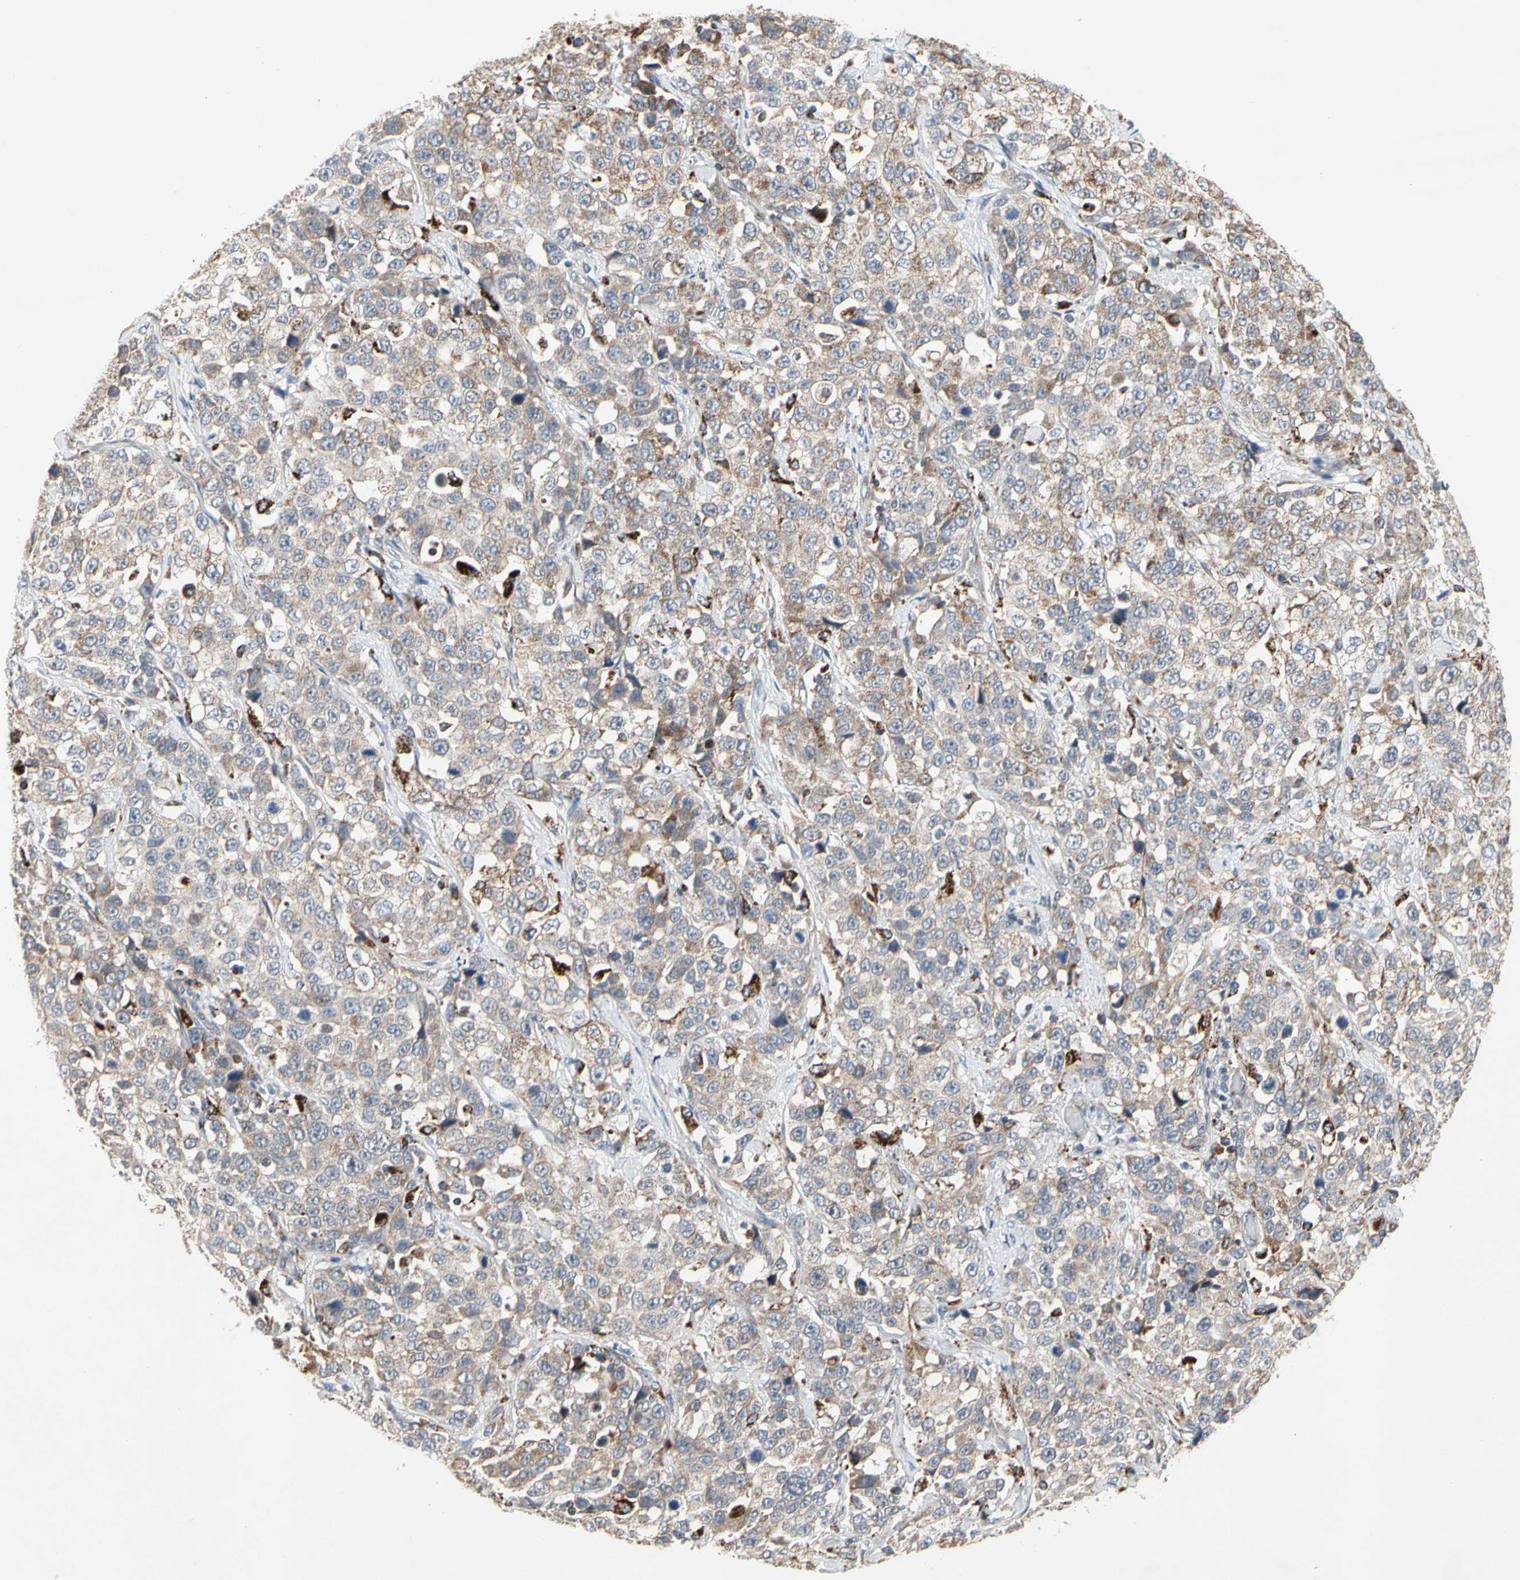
{"staining": {"intensity": "moderate", "quantity": ">75%", "location": "cytoplasmic/membranous"}, "tissue": "stomach cancer", "cell_type": "Tumor cells", "image_type": "cancer", "snomed": [{"axis": "morphology", "description": "Normal tissue, NOS"}, {"axis": "morphology", "description": "Adenocarcinoma, NOS"}, {"axis": "topography", "description": "Stomach"}], "caption": "Tumor cells show medium levels of moderate cytoplasmic/membranous positivity in about >75% of cells in stomach cancer.", "gene": "GPD2", "patient": {"sex": "male", "age": 48}}